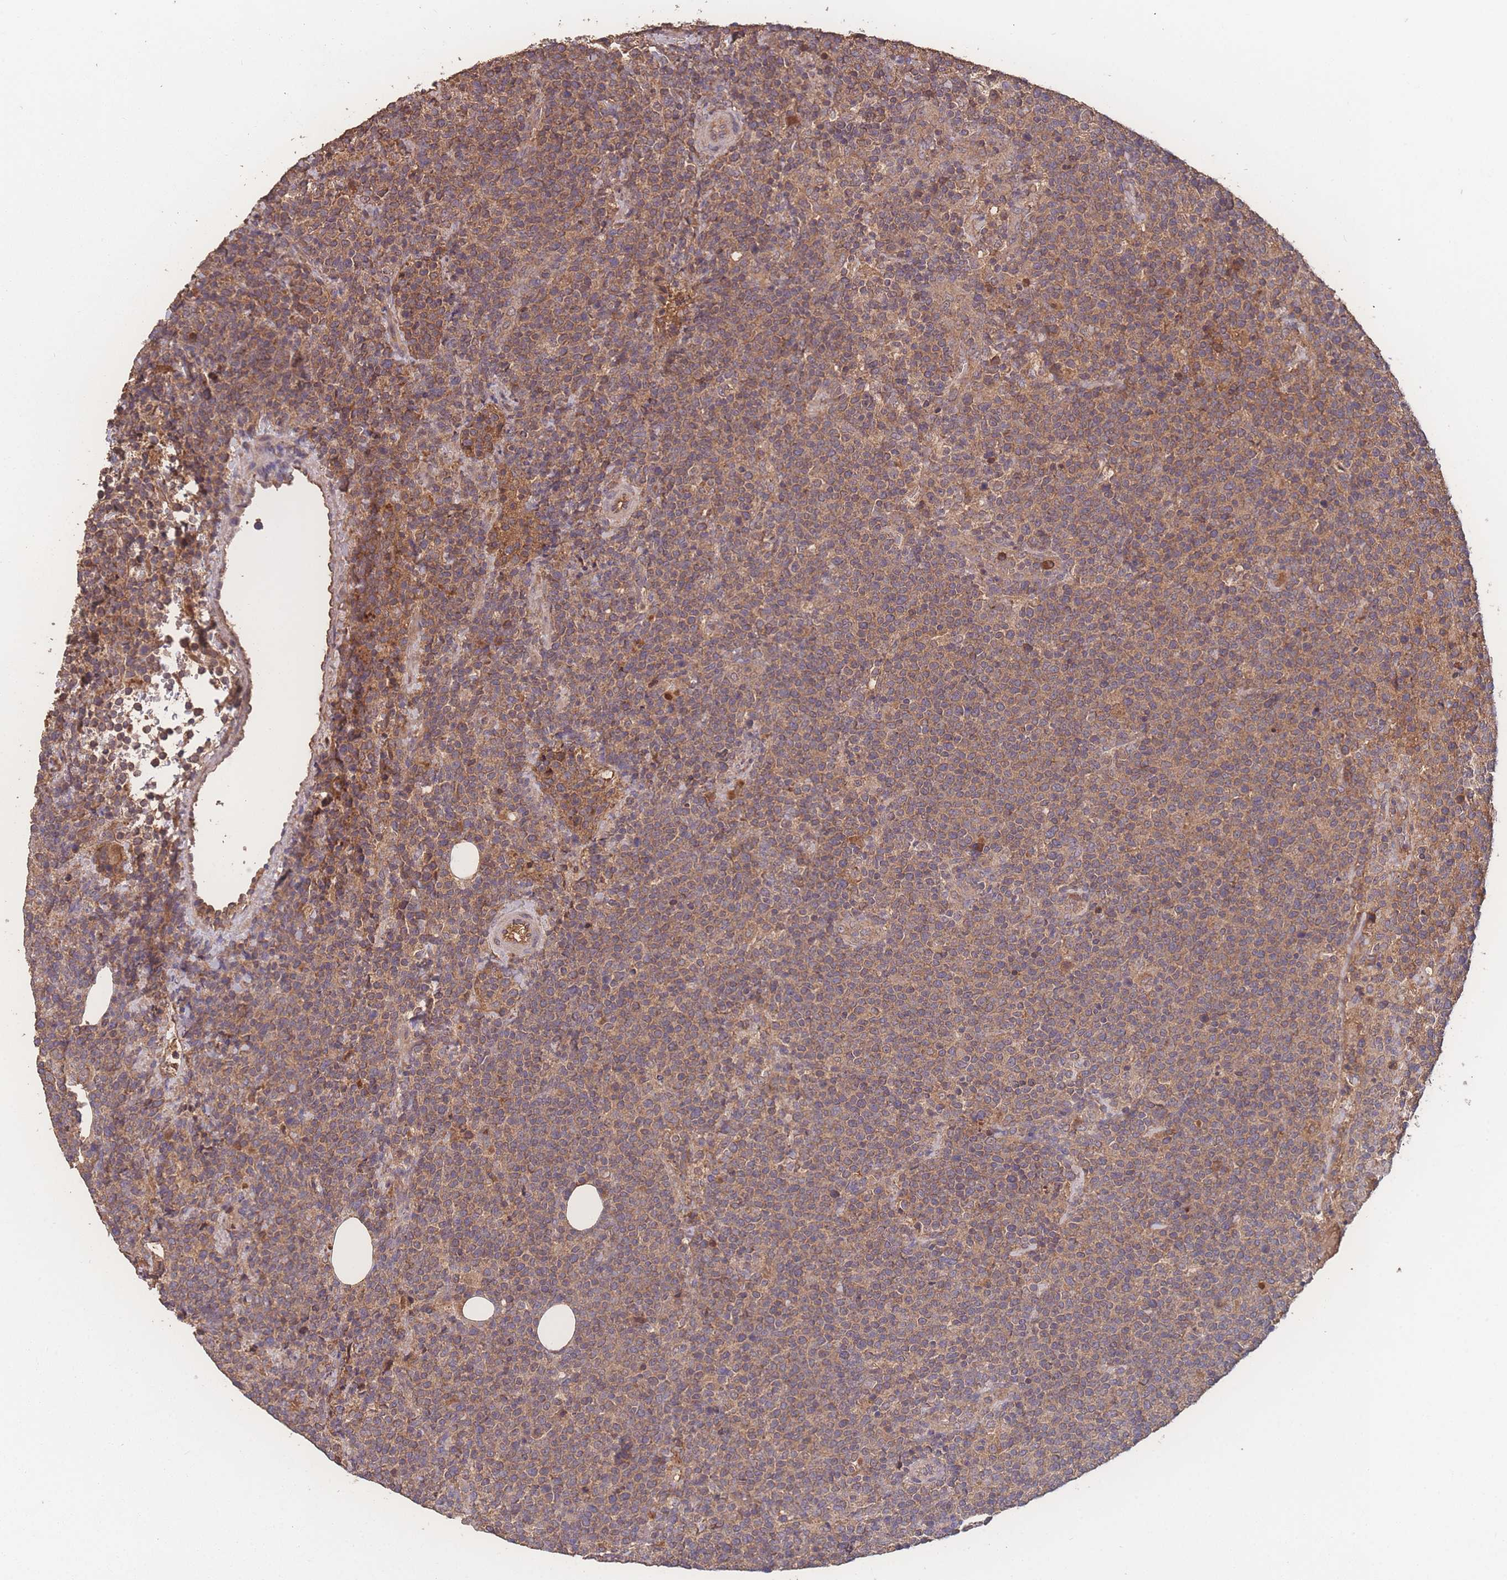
{"staining": {"intensity": "moderate", "quantity": "25%-75%", "location": "cytoplasmic/membranous"}, "tissue": "lymphoma", "cell_type": "Tumor cells", "image_type": "cancer", "snomed": [{"axis": "morphology", "description": "Malignant lymphoma, non-Hodgkin's type, High grade"}, {"axis": "topography", "description": "Lymph node"}], "caption": "This histopathology image displays IHC staining of lymphoma, with medium moderate cytoplasmic/membranous staining in about 25%-75% of tumor cells.", "gene": "ATXN10", "patient": {"sex": "male", "age": 61}}